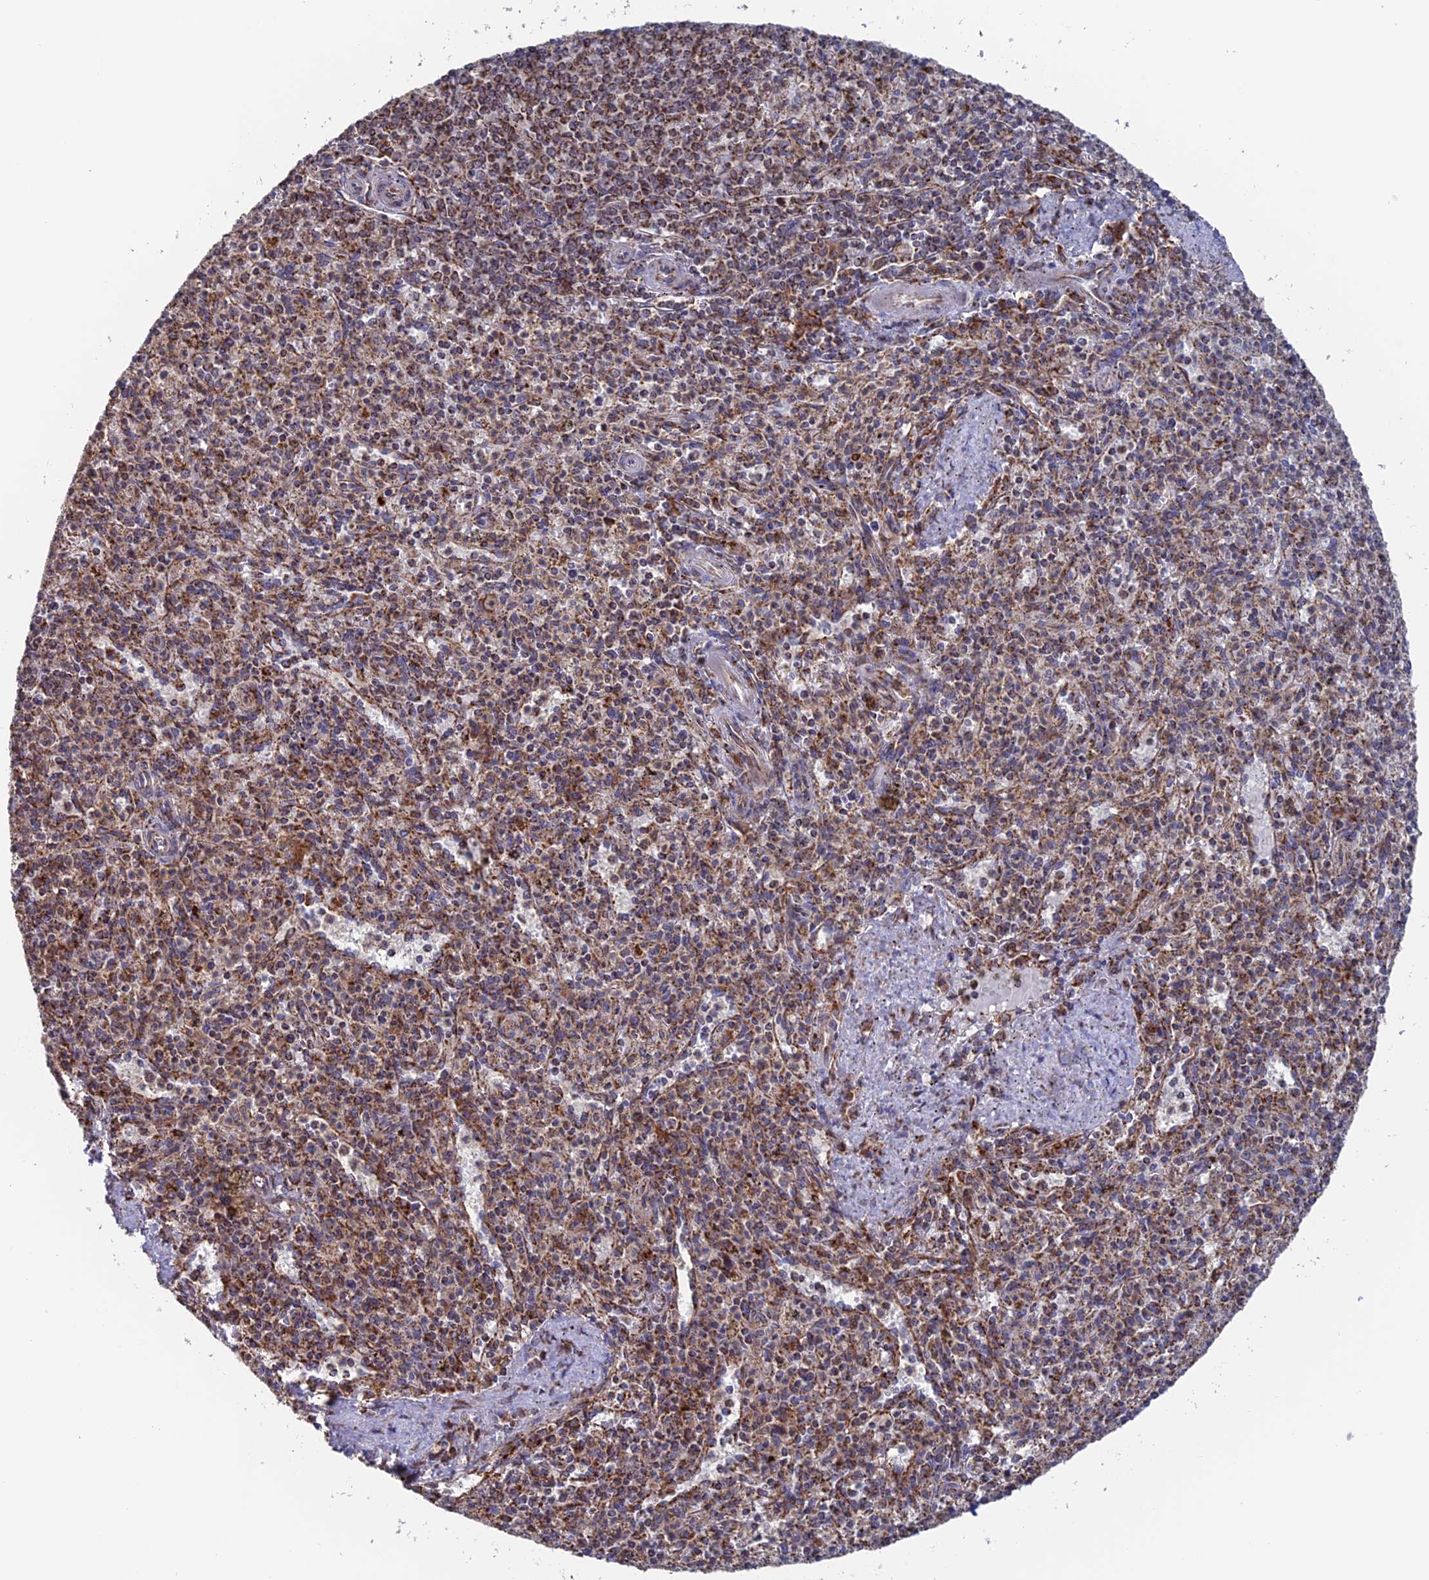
{"staining": {"intensity": "moderate", "quantity": "25%-75%", "location": "cytoplasmic/membranous"}, "tissue": "spleen", "cell_type": "Cells in red pulp", "image_type": "normal", "snomed": [{"axis": "morphology", "description": "Normal tissue, NOS"}, {"axis": "topography", "description": "Spleen"}], "caption": "Moderate cytoplasmic/membranous positivity is seen in approximately 25%-75% of cells in red pulp in unremarkable spleen.", "gene": "DTYMK", "patient": {"sex": "male", "age": 72}}